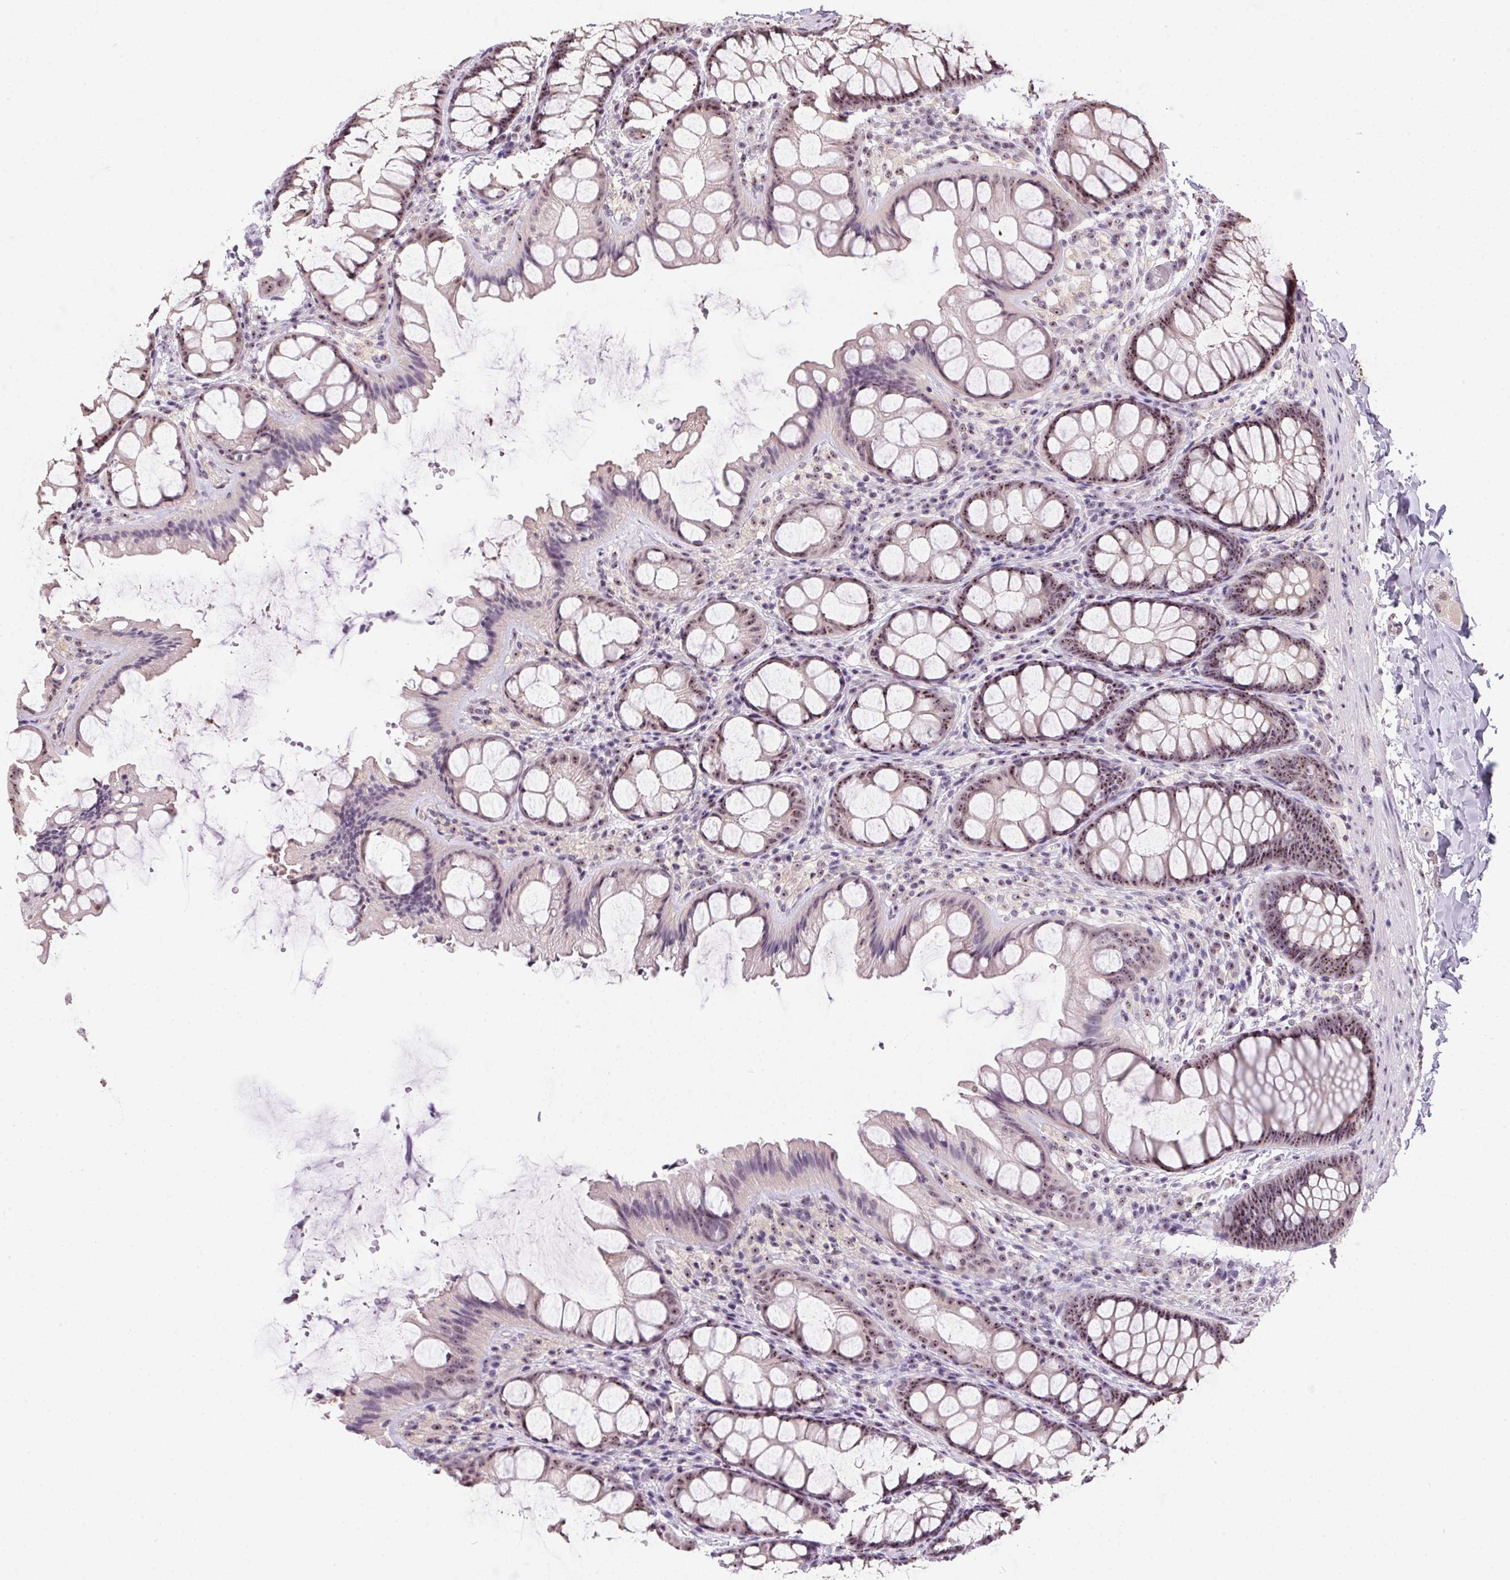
{"staining": {"intensity": "negative", "quantity": "none", "location": "none"}, "tissue": "colon", "cell_type": "Endothelial cells", "image_type": "normal", "snomed": [{"axis": "morphology", "description": "Normal tissue, NOS"}, {"axis": "topography", "description": "Colon"}], "caption": "Immunohistochemistry image of unremarkable colon: colon stained with DAB (3,3'-diaminobenzidine) reveals no significant protein expression in endothelial cells.", "gene": "BATF2", "patient": {"sex": "male", "age": 47}}